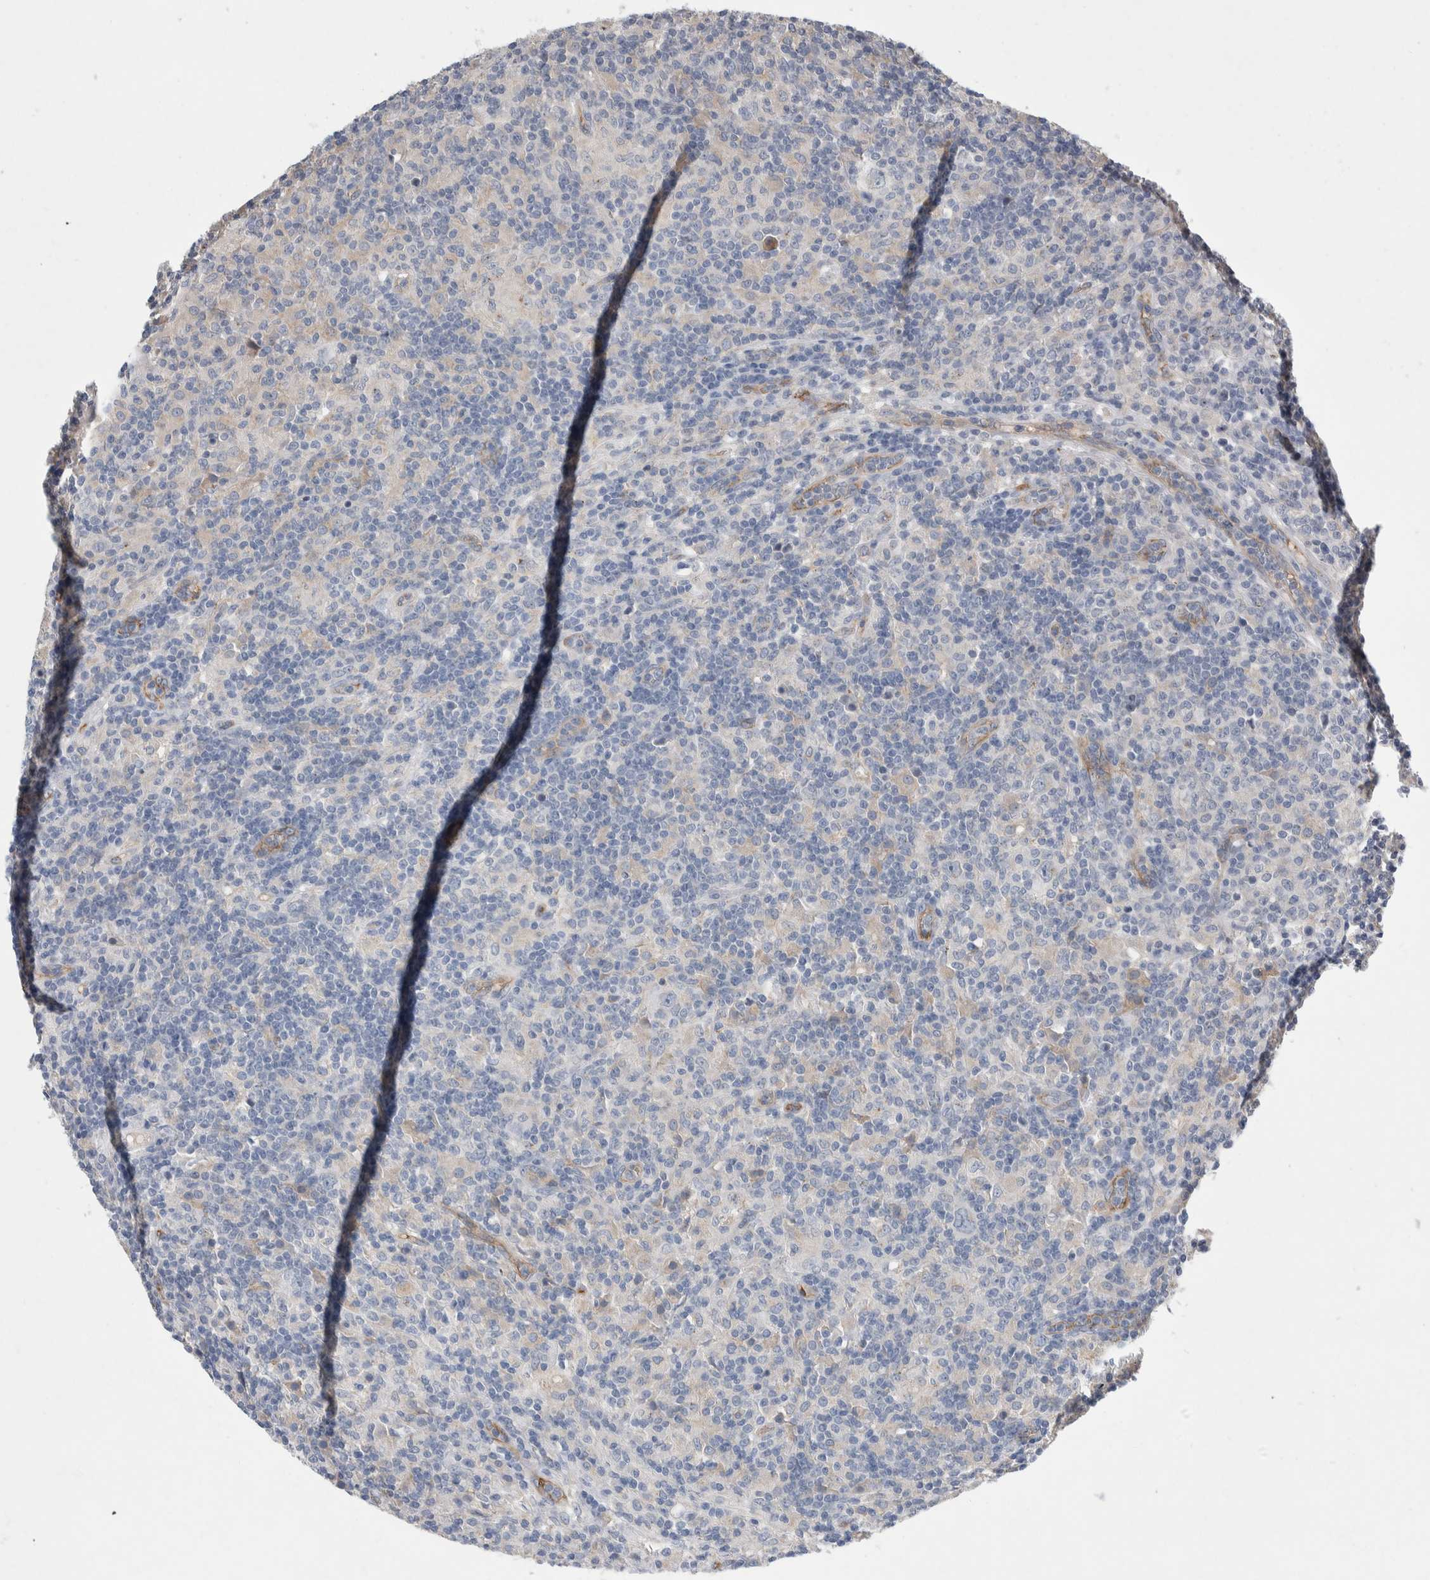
{"staining": {"intensity": "negative", "quantity": "none", "location": "none"}, "tissue": "lymphoma", "cell_type": "Tumor cells", "image_type": "cancer", "snomed": [{"axis": "morphology", "description": "Hodgkin's disease, NOS"}, {"axis": "topography", "description": "Lymph node"}], "caption": "Tumor cells are negative for protein expression in human Hodgkin's disease. The staining was performed using DAB (3,3'-diaminobenzidine) to visualize the protein expression in brown, while the nuclei were stained in blue with hematoxylin (Magnification: 20x).", "gene": "CEP131", "patient": {"sex": "male", "age": 70}}